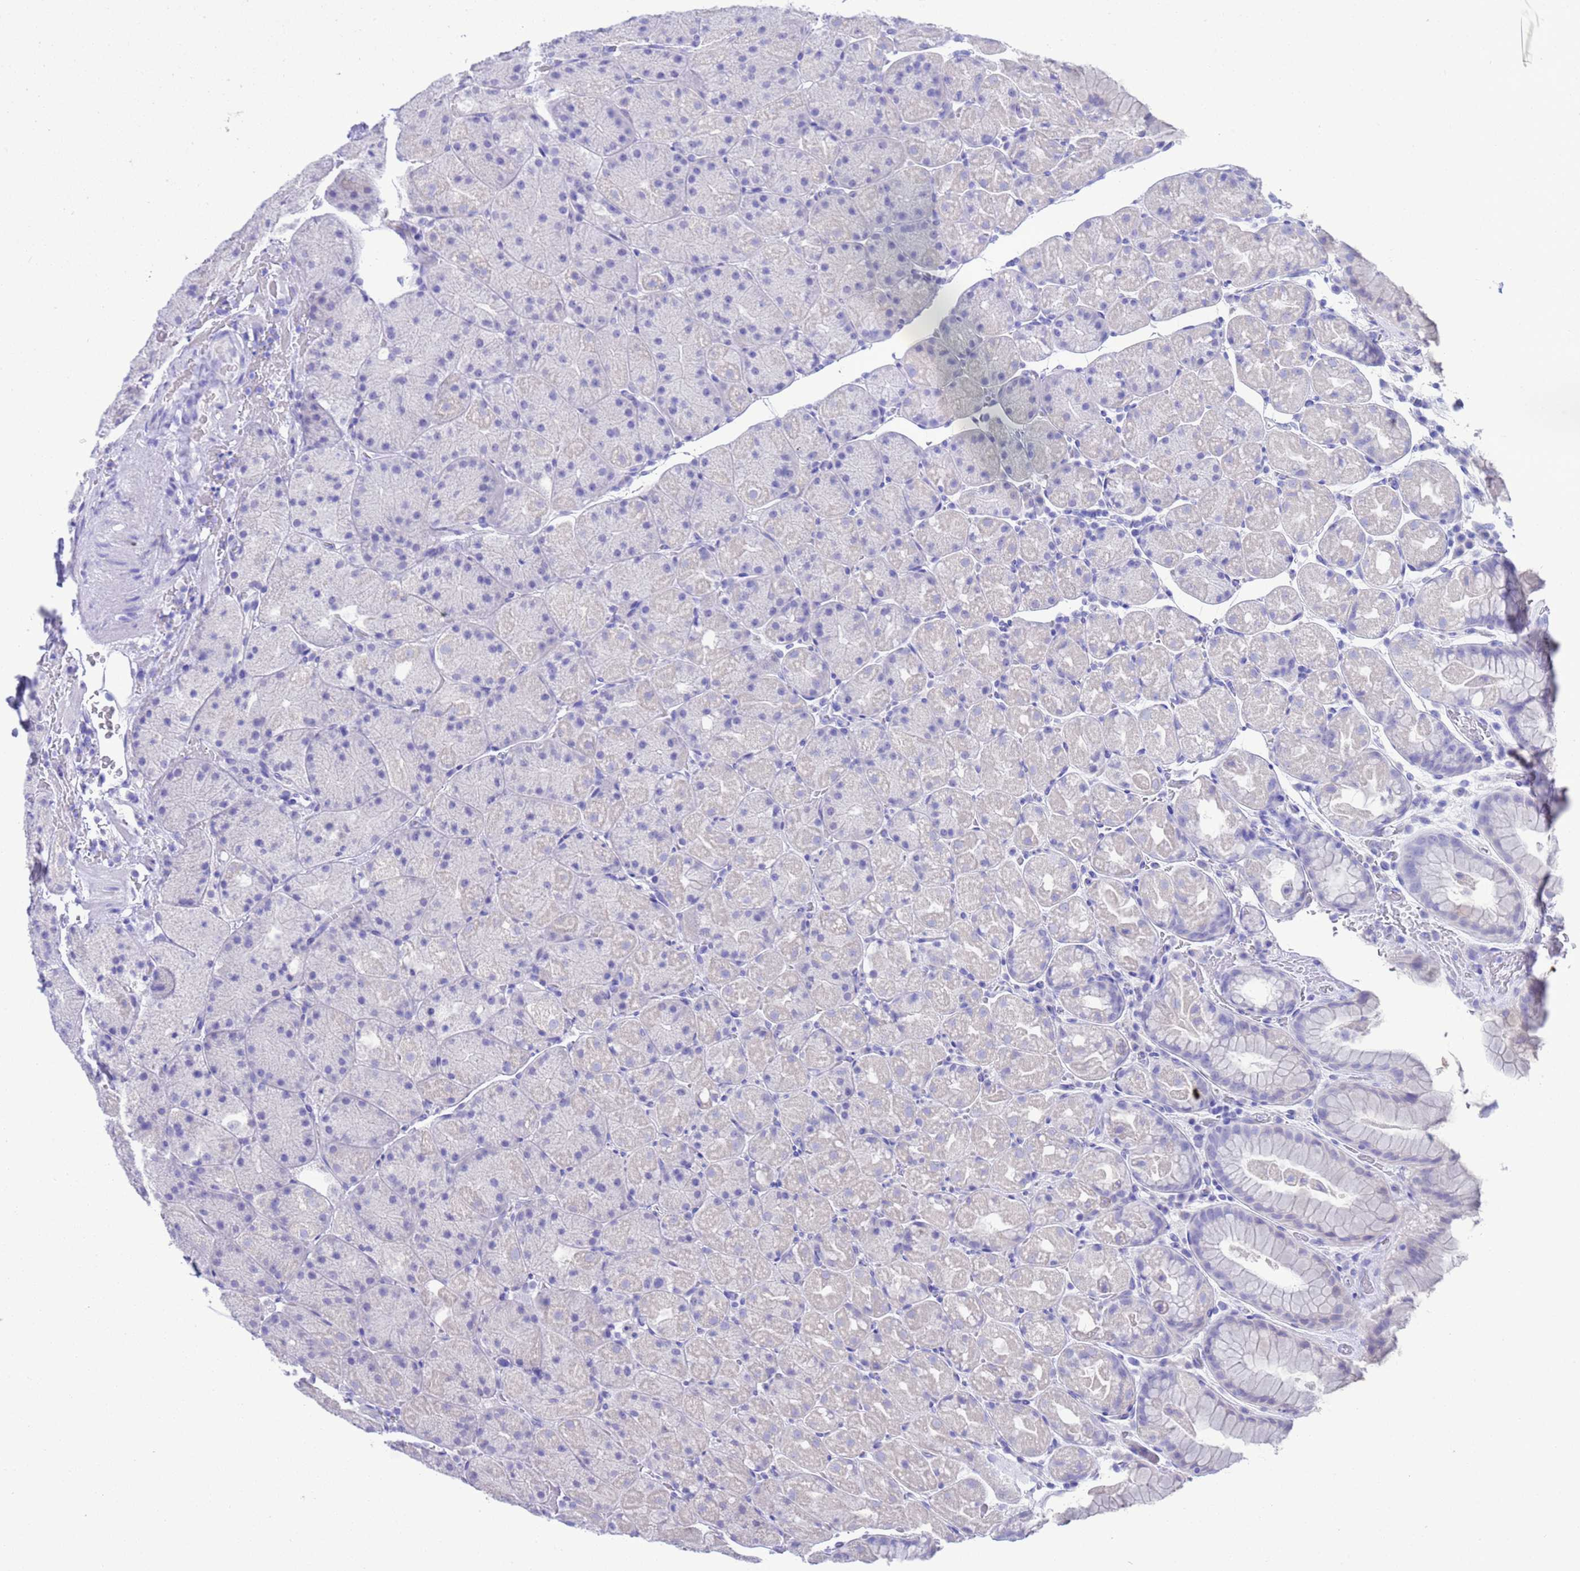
{"staining": {"intensity": "negative", "quantity": "none", "location": "none"}, "tissue": "stomach", "cell_type": "Glandular cells", "image_type": "normal", "snomed": [{"axis": "morphology", "description": "Normal tissue, NOS"}, {"axis": "topography", "description": "Stomach, upper"}, {"axis": "topography", "description": "Stomach, lower"}], "caption": "The immunohistochemistry (IHC) micrograph has no significant expression in glandular cells of stomach. The staining is performed using DAB (3,3'-diaminobenzidine) brown chromogen with nuclei counter-stained in using hematoxylin.", "gene": "GSTM1", "patient": {"sex": "male", "age": 67}}